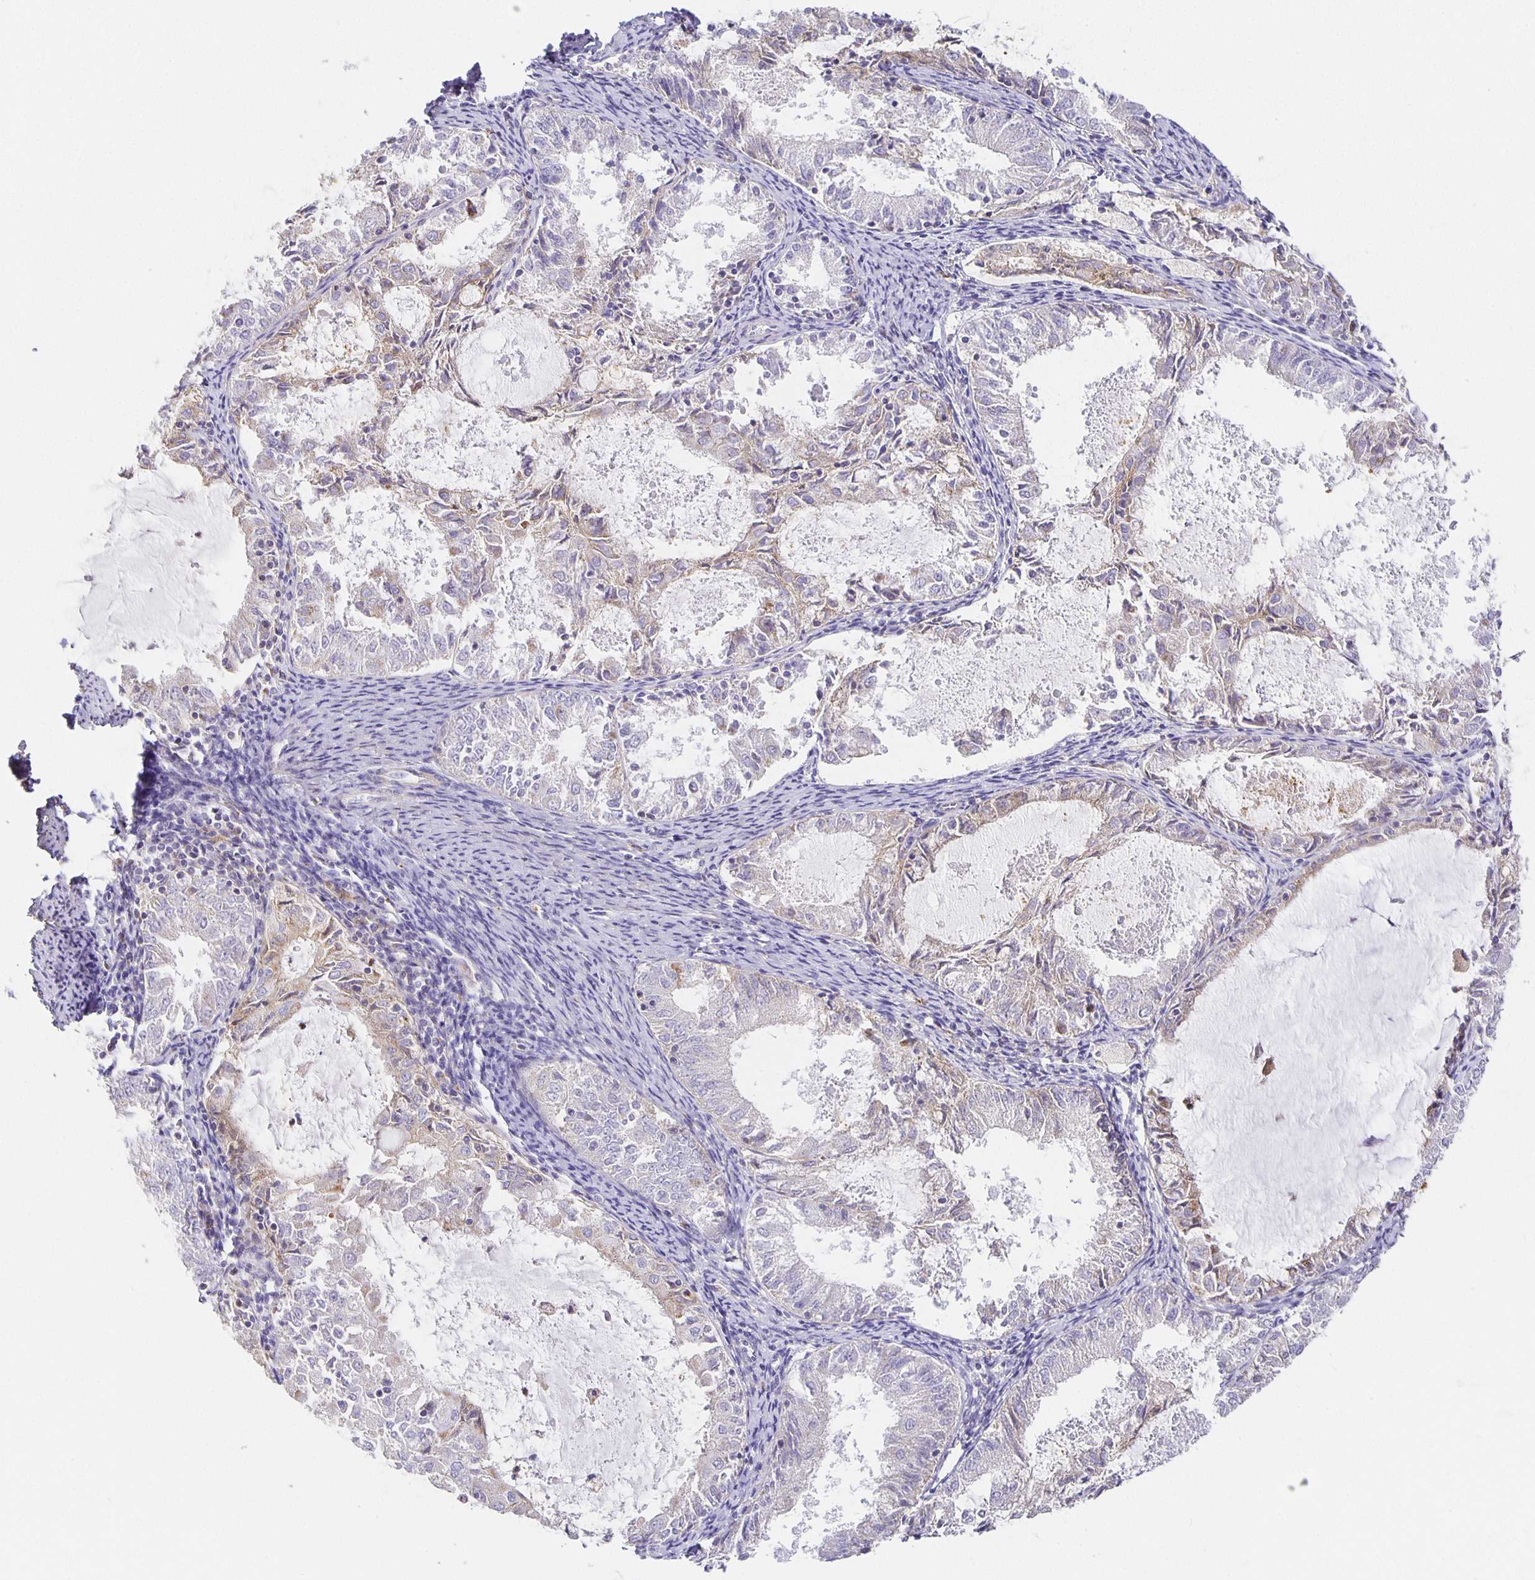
{"staining": {"intensity": "weak", "quantity": "<25%", "location": "cytoplasmic/membranous"}, "tissue": "endometrial cancer", "cell_type": "Tumor cells", "image_type": "cancer", "snomed": [{"axis": "morphology", "description": "Adenocarcinoma, NOS"}, {"axis": "topography", "description": "Endometrium"}], "caption": "The photomicrograph exhibits no staining of tumor cells in endometrial cancer. (Brightfield microscopy of DAB (3,3'-diaminobenzidine) immunohistochemistry (IHC) at high magnification).", "gene": "FLRT3", "patient": {"sex": "female", "age": 57}}